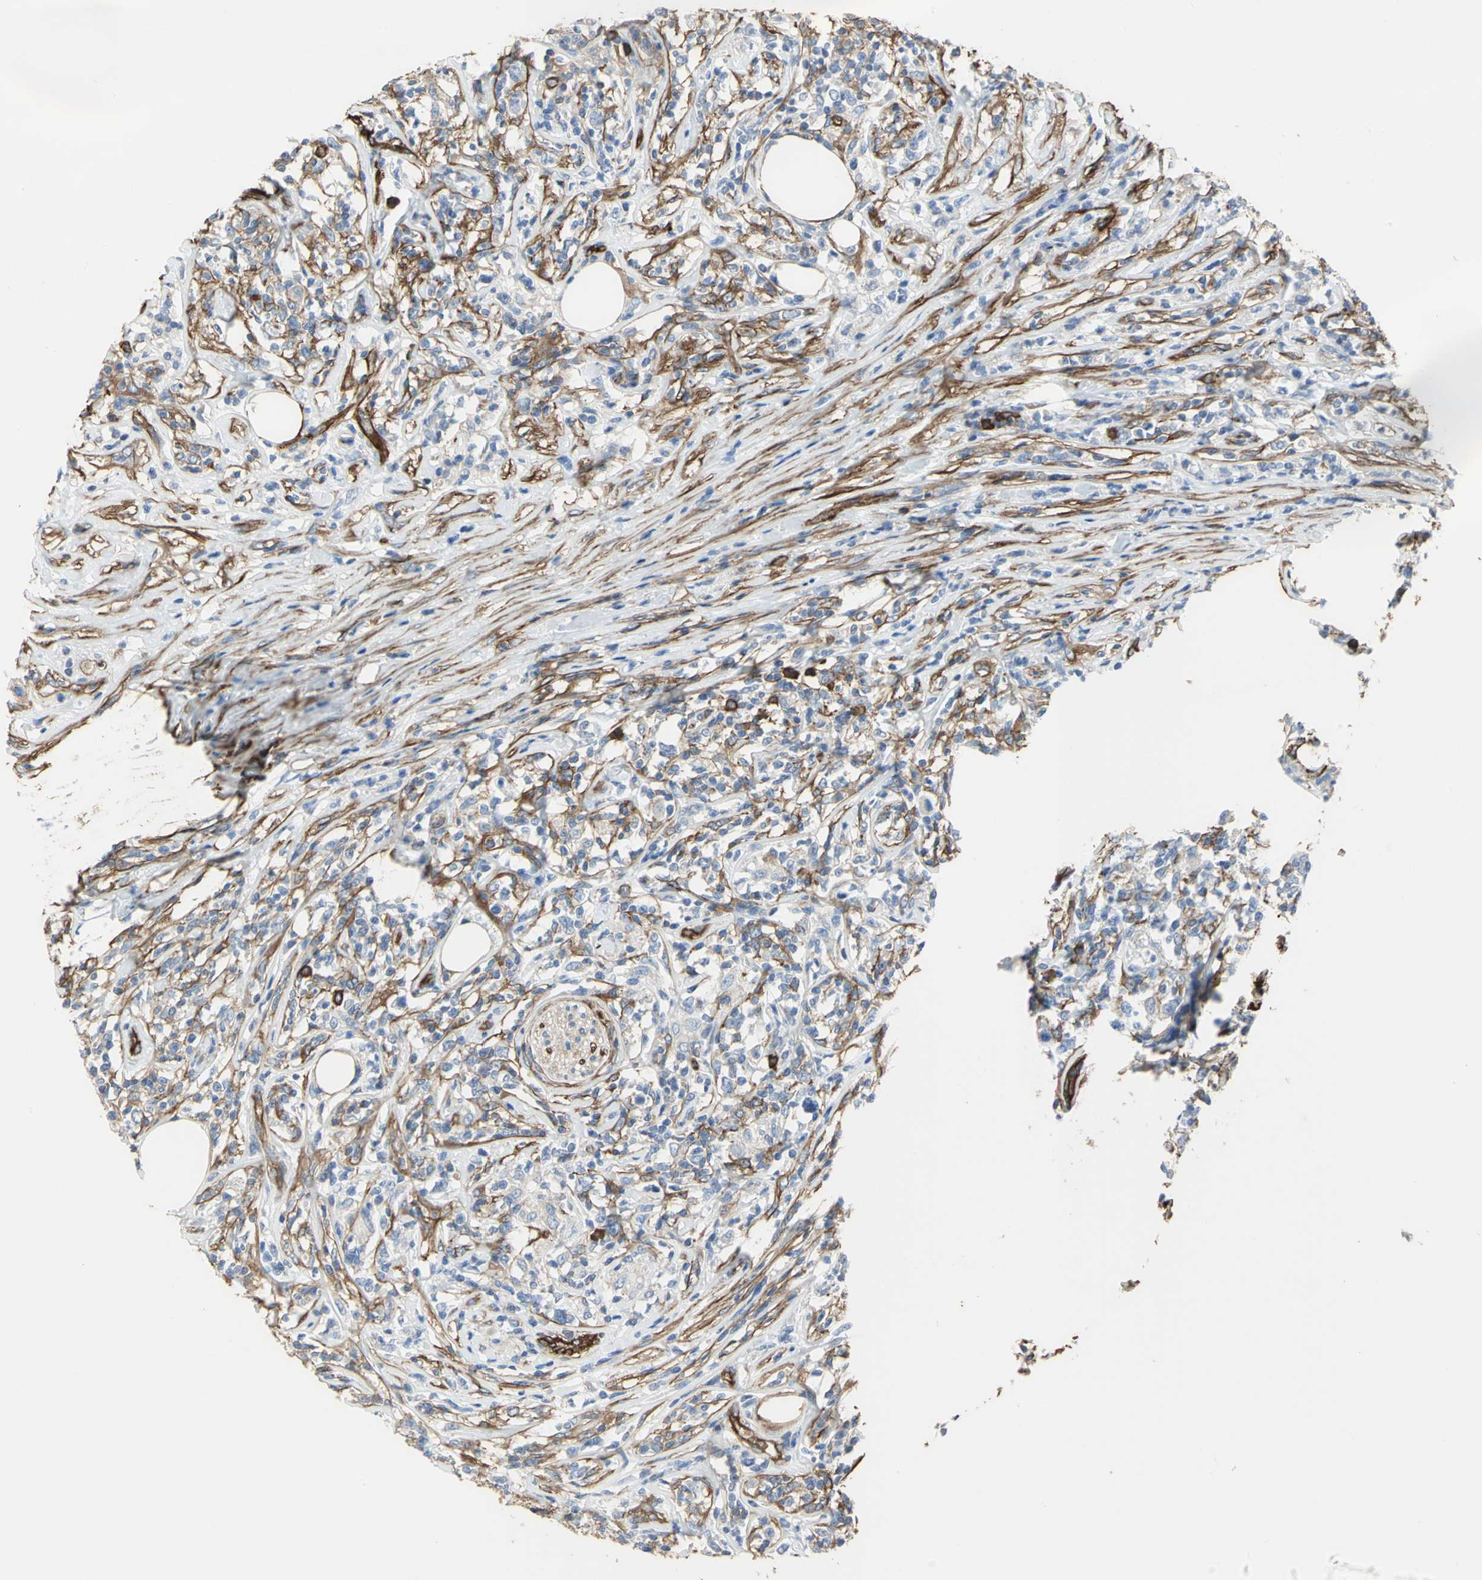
{"staining": {"intensity": "negative", "quantity": "none", "location": "none"}, "tissue": "lymphoma", "cell_type": "Tumor cells", "image_type": "cancer", "snomed": [{"axis": "morphology", "description": "Malignant lymphoma, non-Hodgkin's type, High grade"}, {"axis": "topography", "description": "Lymph node"}], "caption": "Tumor cells show no significant positivity in malignant lymphoma, non-Hodgkin's type (high-grade). The staining was performed using DAB (3,3'-diaminobenzidine) to visualize the protein expression in brown, while the nuclei were stained in blue with hematoxylin (Magnification: 20x).", "gene": "FLNB", "patient": {"sex": "female", "age": 84}}